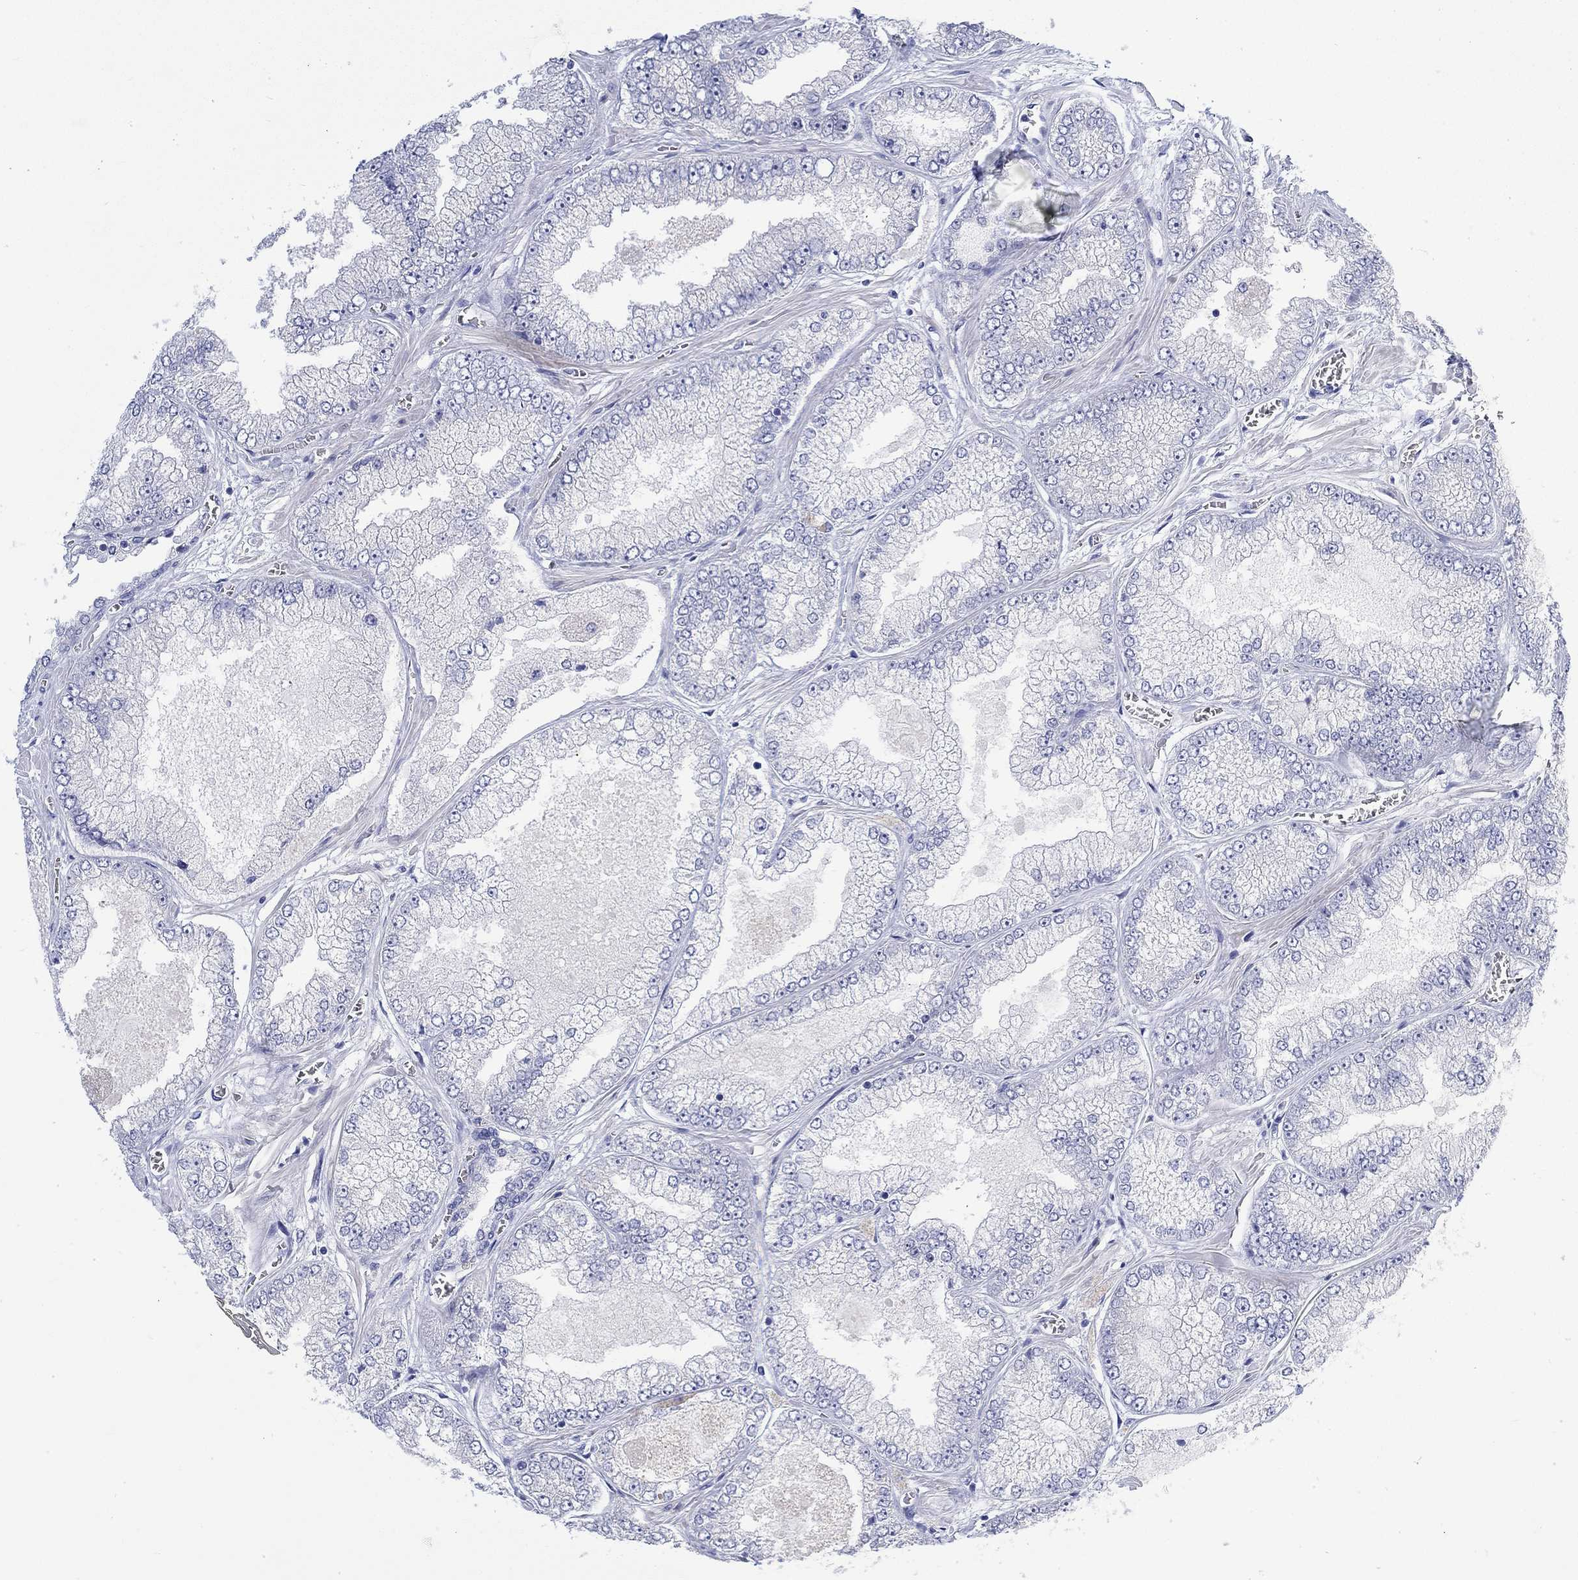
{"staining": {"intensity": "negative", "quantity": "none", "location": "none"}, "tissue": "prostate cancer", "cell_type": "Tumor cells", "image_type": "cancer", "snomed": [{"axis": "morphology", "description": "Adenocarcinoma, Low grade"}, {"axis": "topography", "description": "Prostate"}], "caption": "DAB (3,3'-diaminobenzidine) immunohistochemical staining of prostate cancer (low-grade adenocarcinoma) displays no significant staining in tumor cells.", "gene": "MSI1", "patient": {"sex": "male", "age": 57}}